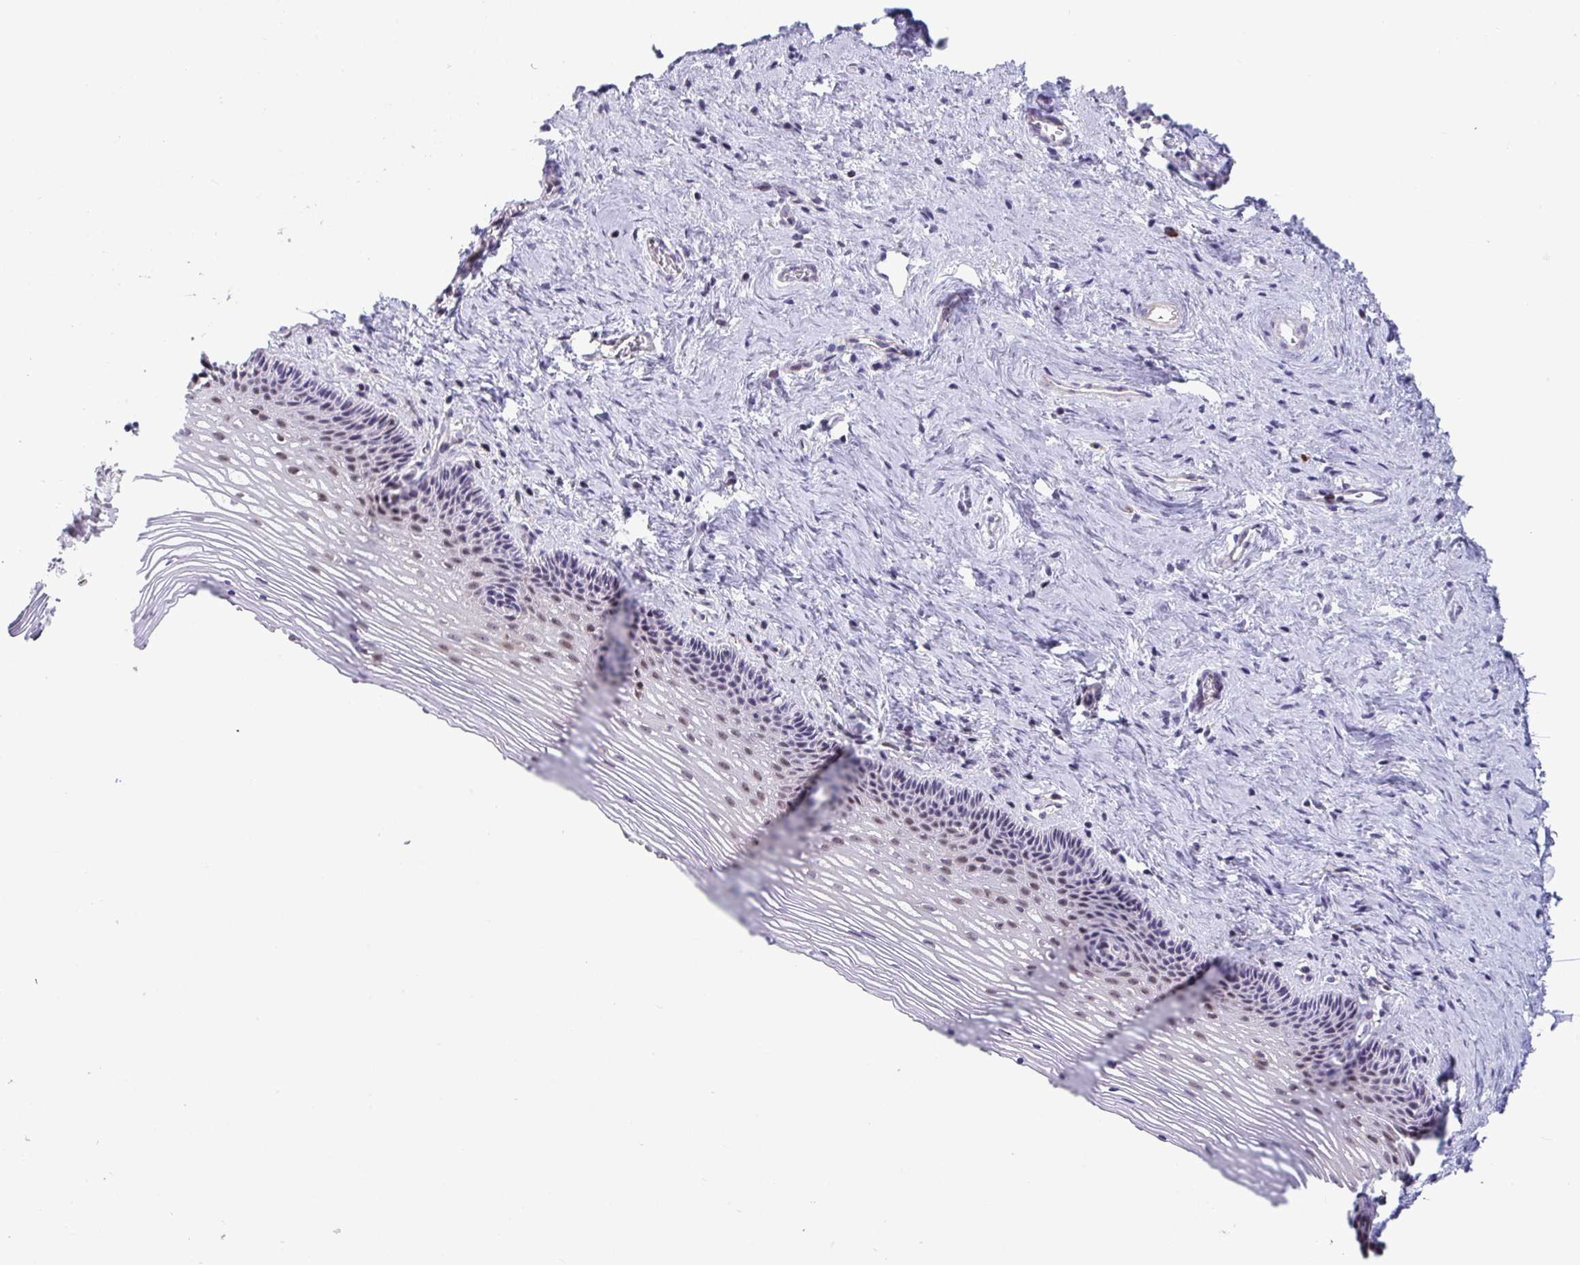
{"staining": {"intensity": "weak", "quantity": "<25%", "location": "nuclear"}, "tissue": "vagina", "cell_type": "Squamous epithelial cells", "image_type": "normal", "snomed": [{"axis": "morphology", "description": "Normal tissue, NOS"}, {"axis": "topography", "description": "Vagina"}, {"axis": "topography", "description": "Cervix"}], "caption": "High power microscopy histopathology image of an IHC histopathology image of unremarkable vagina, revealing no significant staining in squamous epithelial cells.", "gene": "WDR72", "patient": {"sex": "female", "age": 37}}